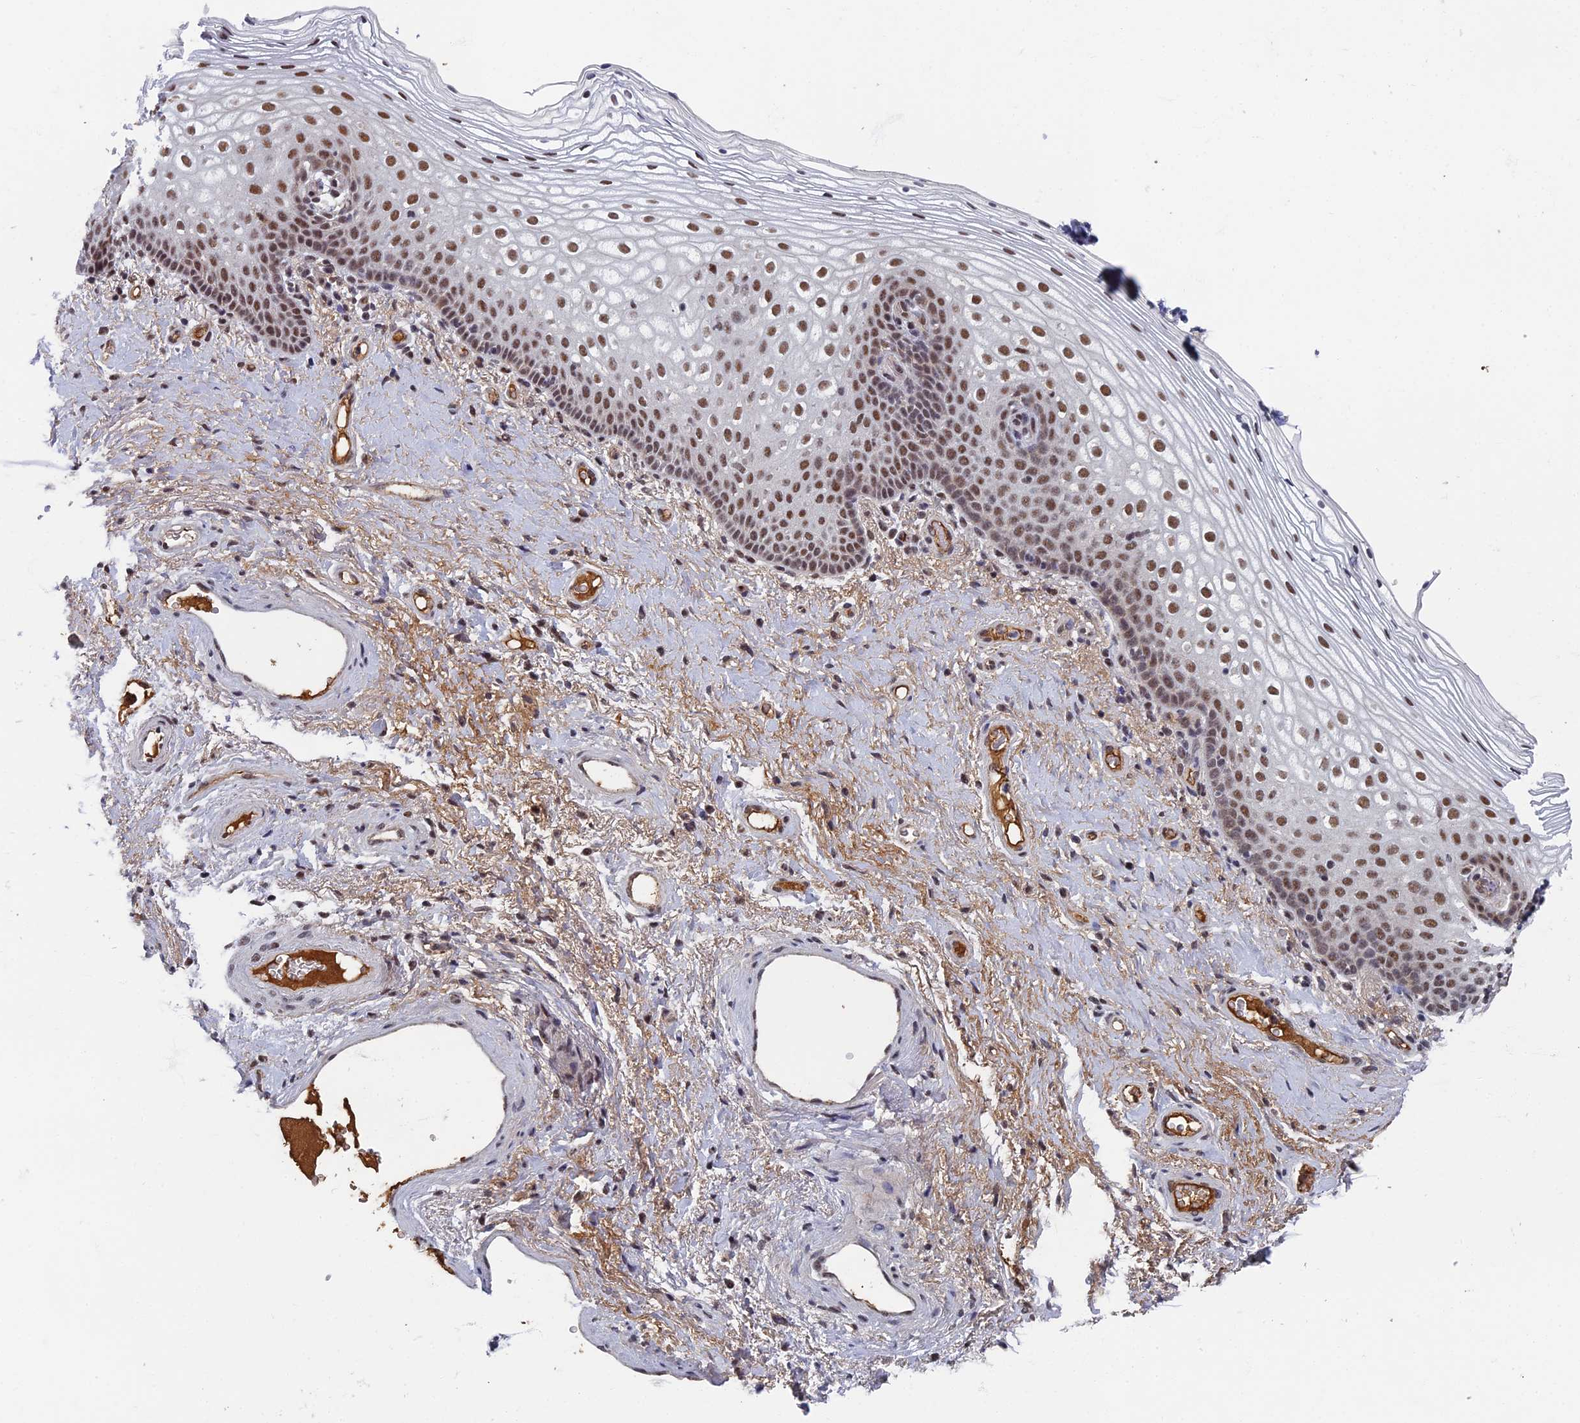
{"staining": {"intensity": "moderate", "quantity": ">75%", "location": "nuclear"}, "tissue": "vagina", "cell_type": "Squamous epithelial cells", "image_type": "normal", "snomed": [{"axis": "morphology", "description": "Normal tissue, NOS"}, {"axis": "topography", "description": "Vagina"}], "caption": "This is a photomicrograph of immunohistochemistry (IHC) staining of unremarkable vagina, which shows moderate staining in the nuclear of squamous epithelial cells.", "gene": "TAF13", "patient": {"sex": "female", "age": 60}}